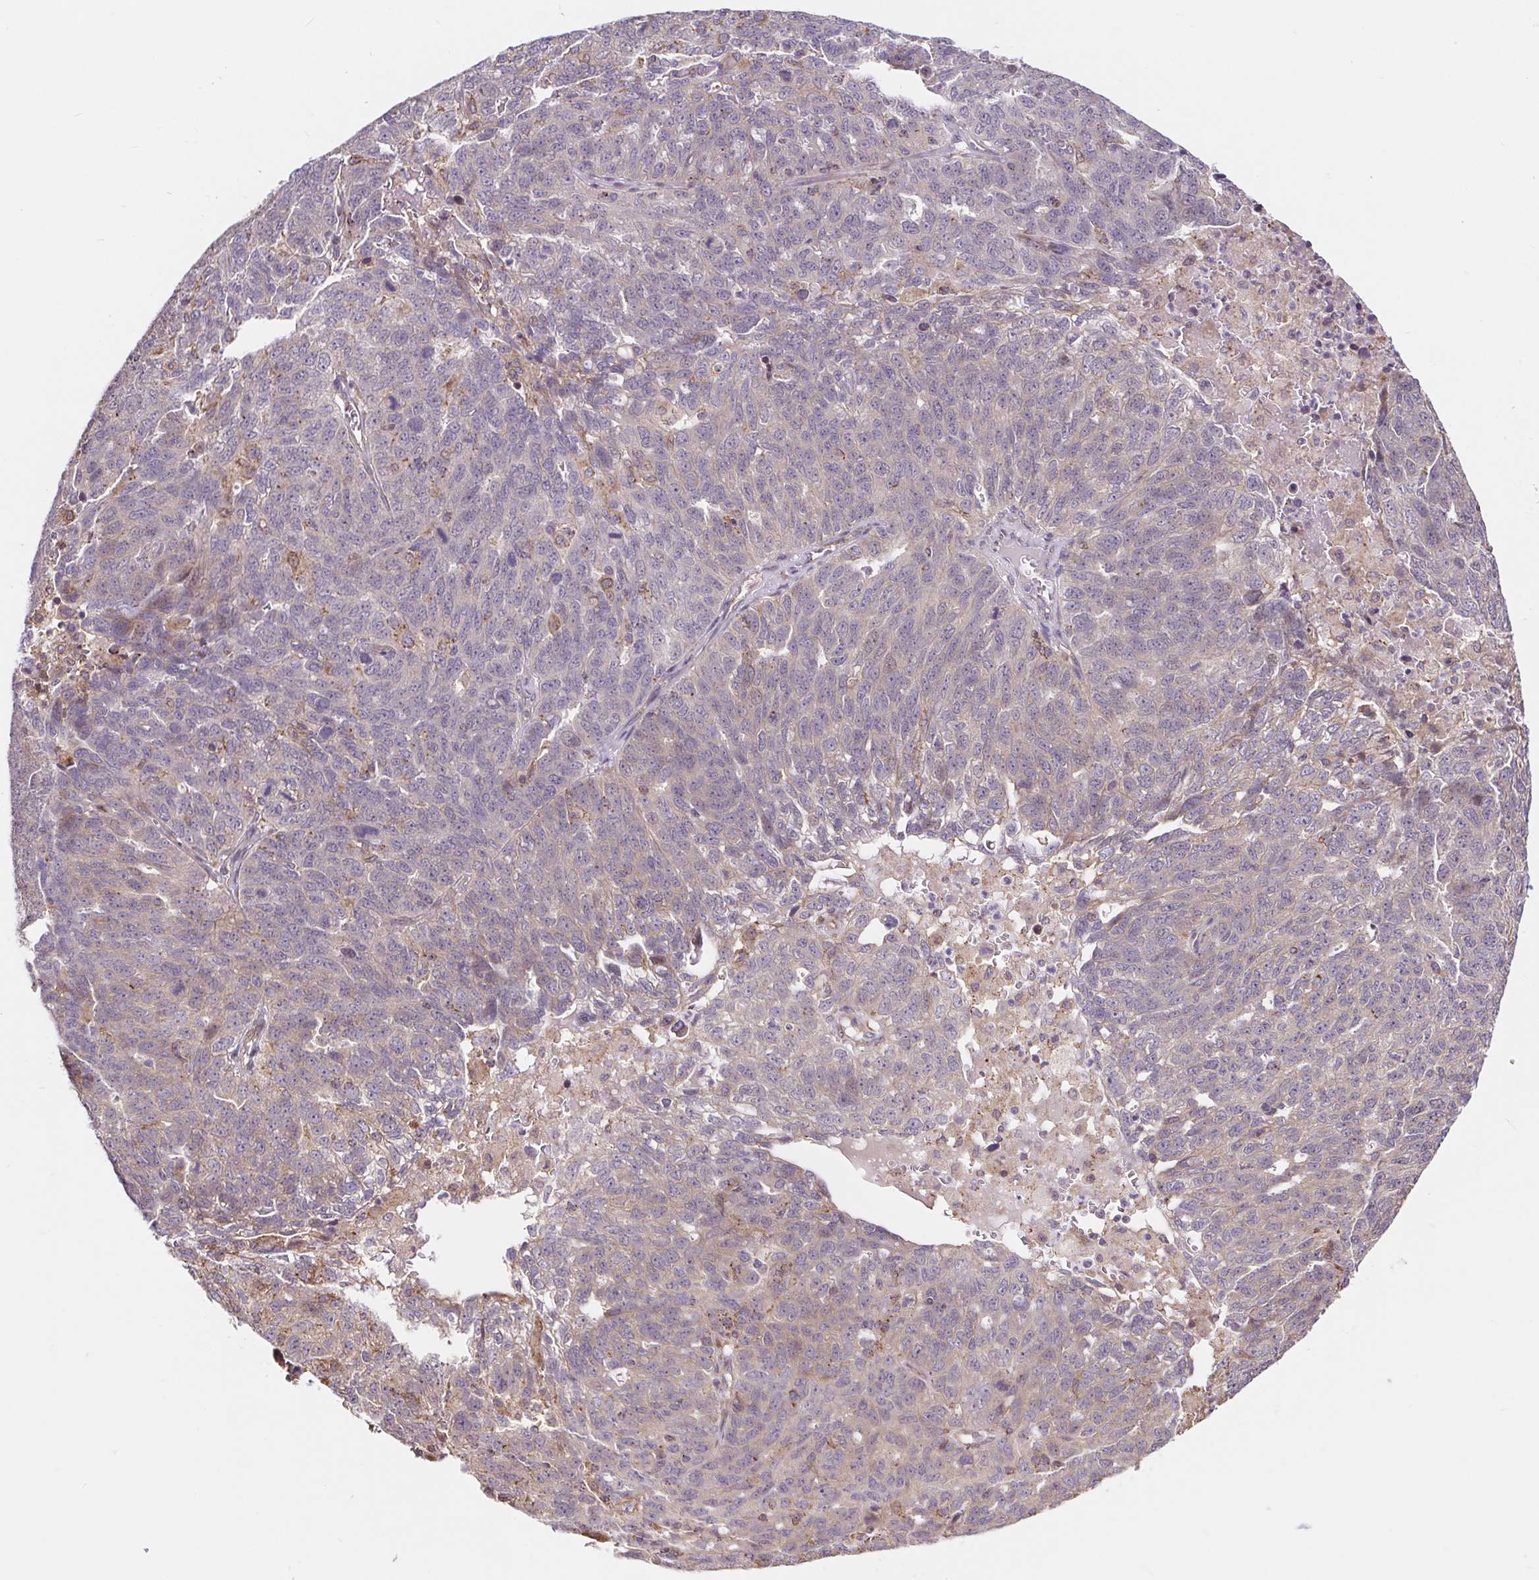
{"staining": {"intensity": "negative", "quantity": "none", "location": "none"}, "tissue": "ovarian cancer", "cell_type": "Tumor cells", "image_type": "cancer", "snomed": [{"axis": "morphology", "description": "Cystadenocarcinoma, serous, NOS"}, {"axis": "topography", "description": "Ovary"}], "caption": "Tumor cells are negative for brown protein staining in ovarian serous cystadenocarcinoma.", "gene": "LYPD5", "patient": {"sex": "female", "age": 71}}